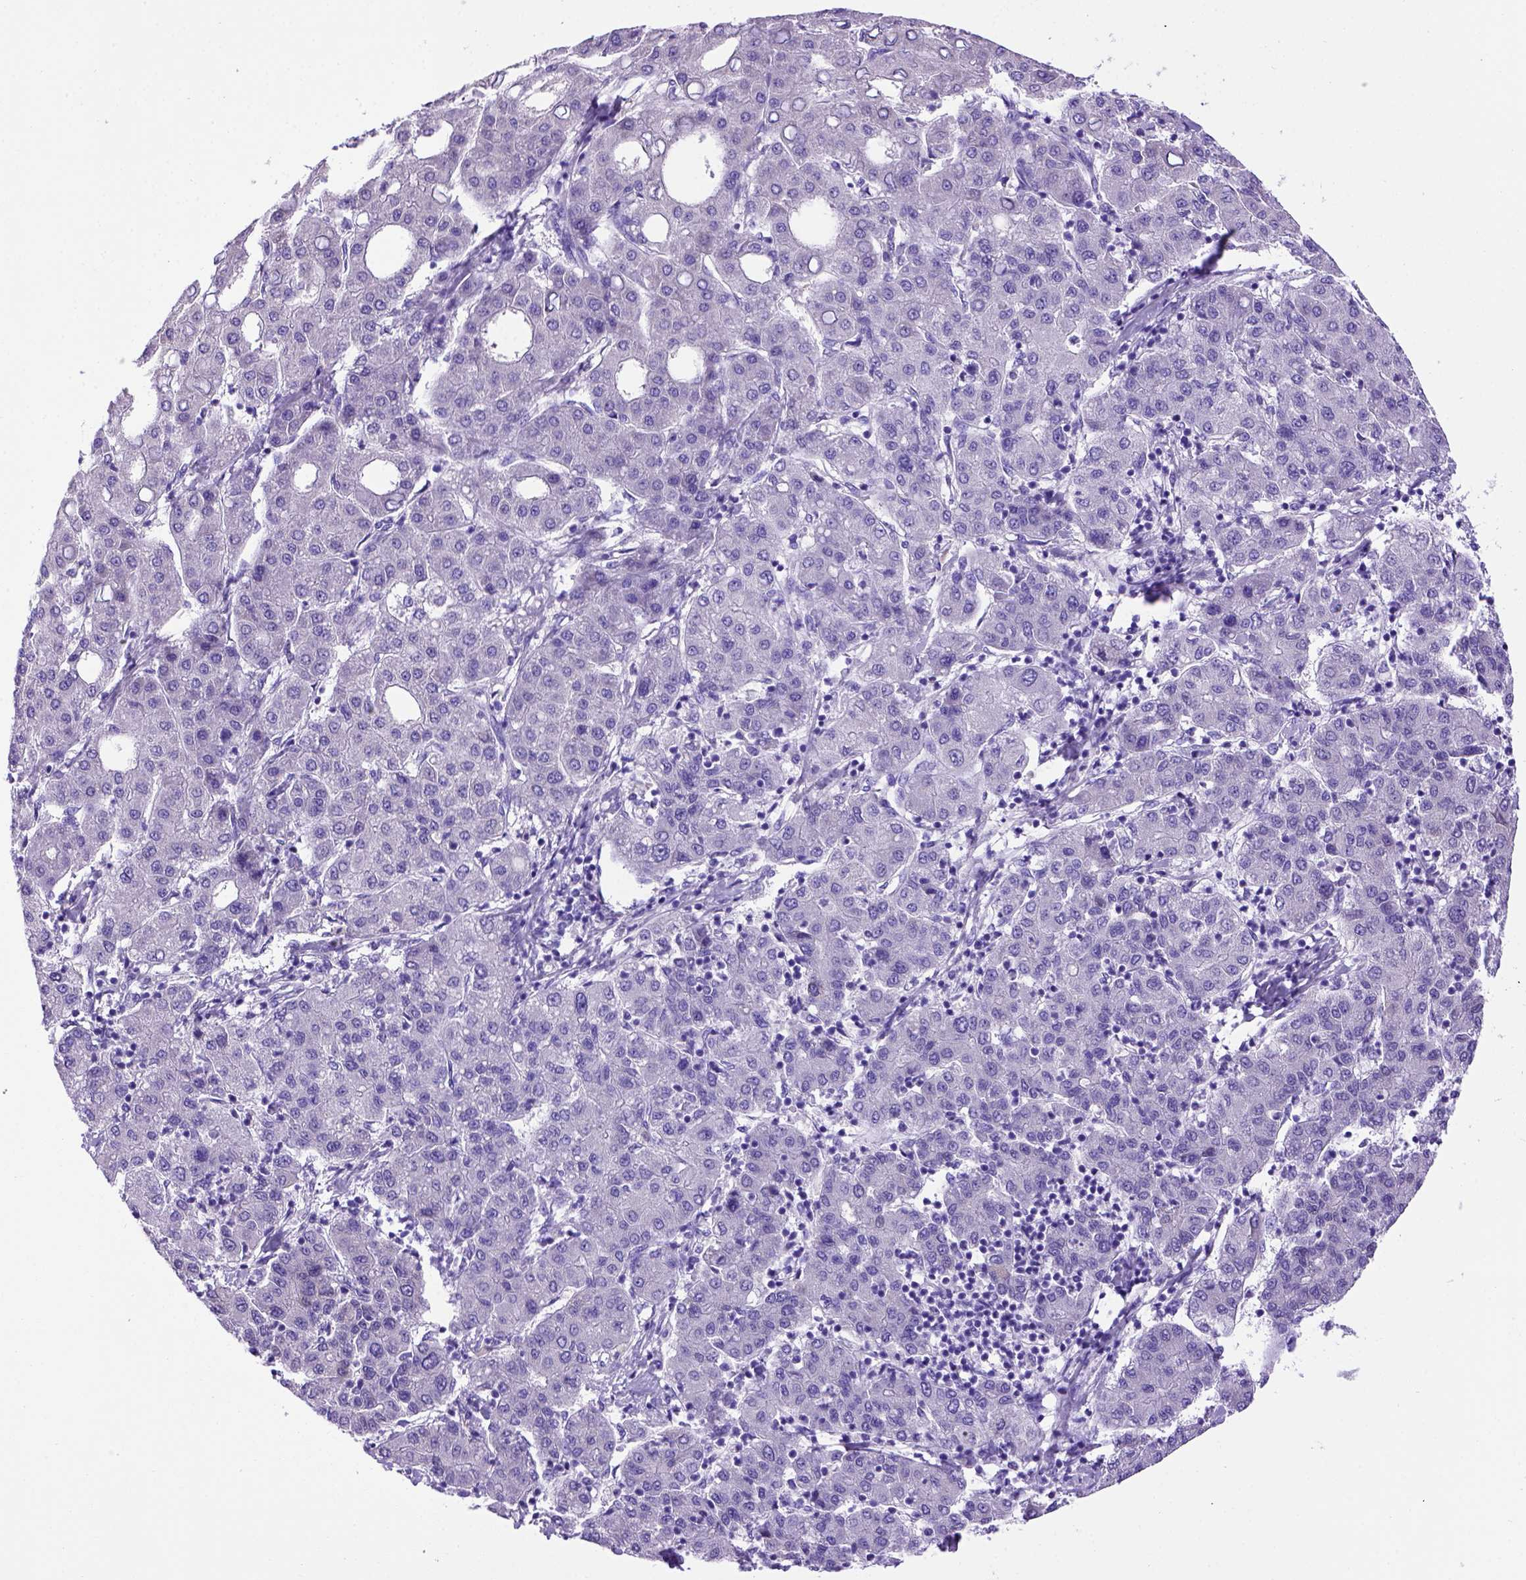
{"staining": {"intensity": "negative", "quantity": "none", "location": "none"}, "tissue": "liver cancer", "cell_type": "Tumor cells", "image_type": "cancer", "snomed": [{"axis": "morphology", "description": "Carcinoma, Hepatocellular, NOS"}, {"axis": "topography", "description": "Liver"}], "caption": "Human liver cancer (hepatocellular carcinoma) stained for a protein using immunohistochemistry demonstrates no expression in tumor cells.", "gene": "PTGES", "patient": {"sex": "male", "age": 65}}